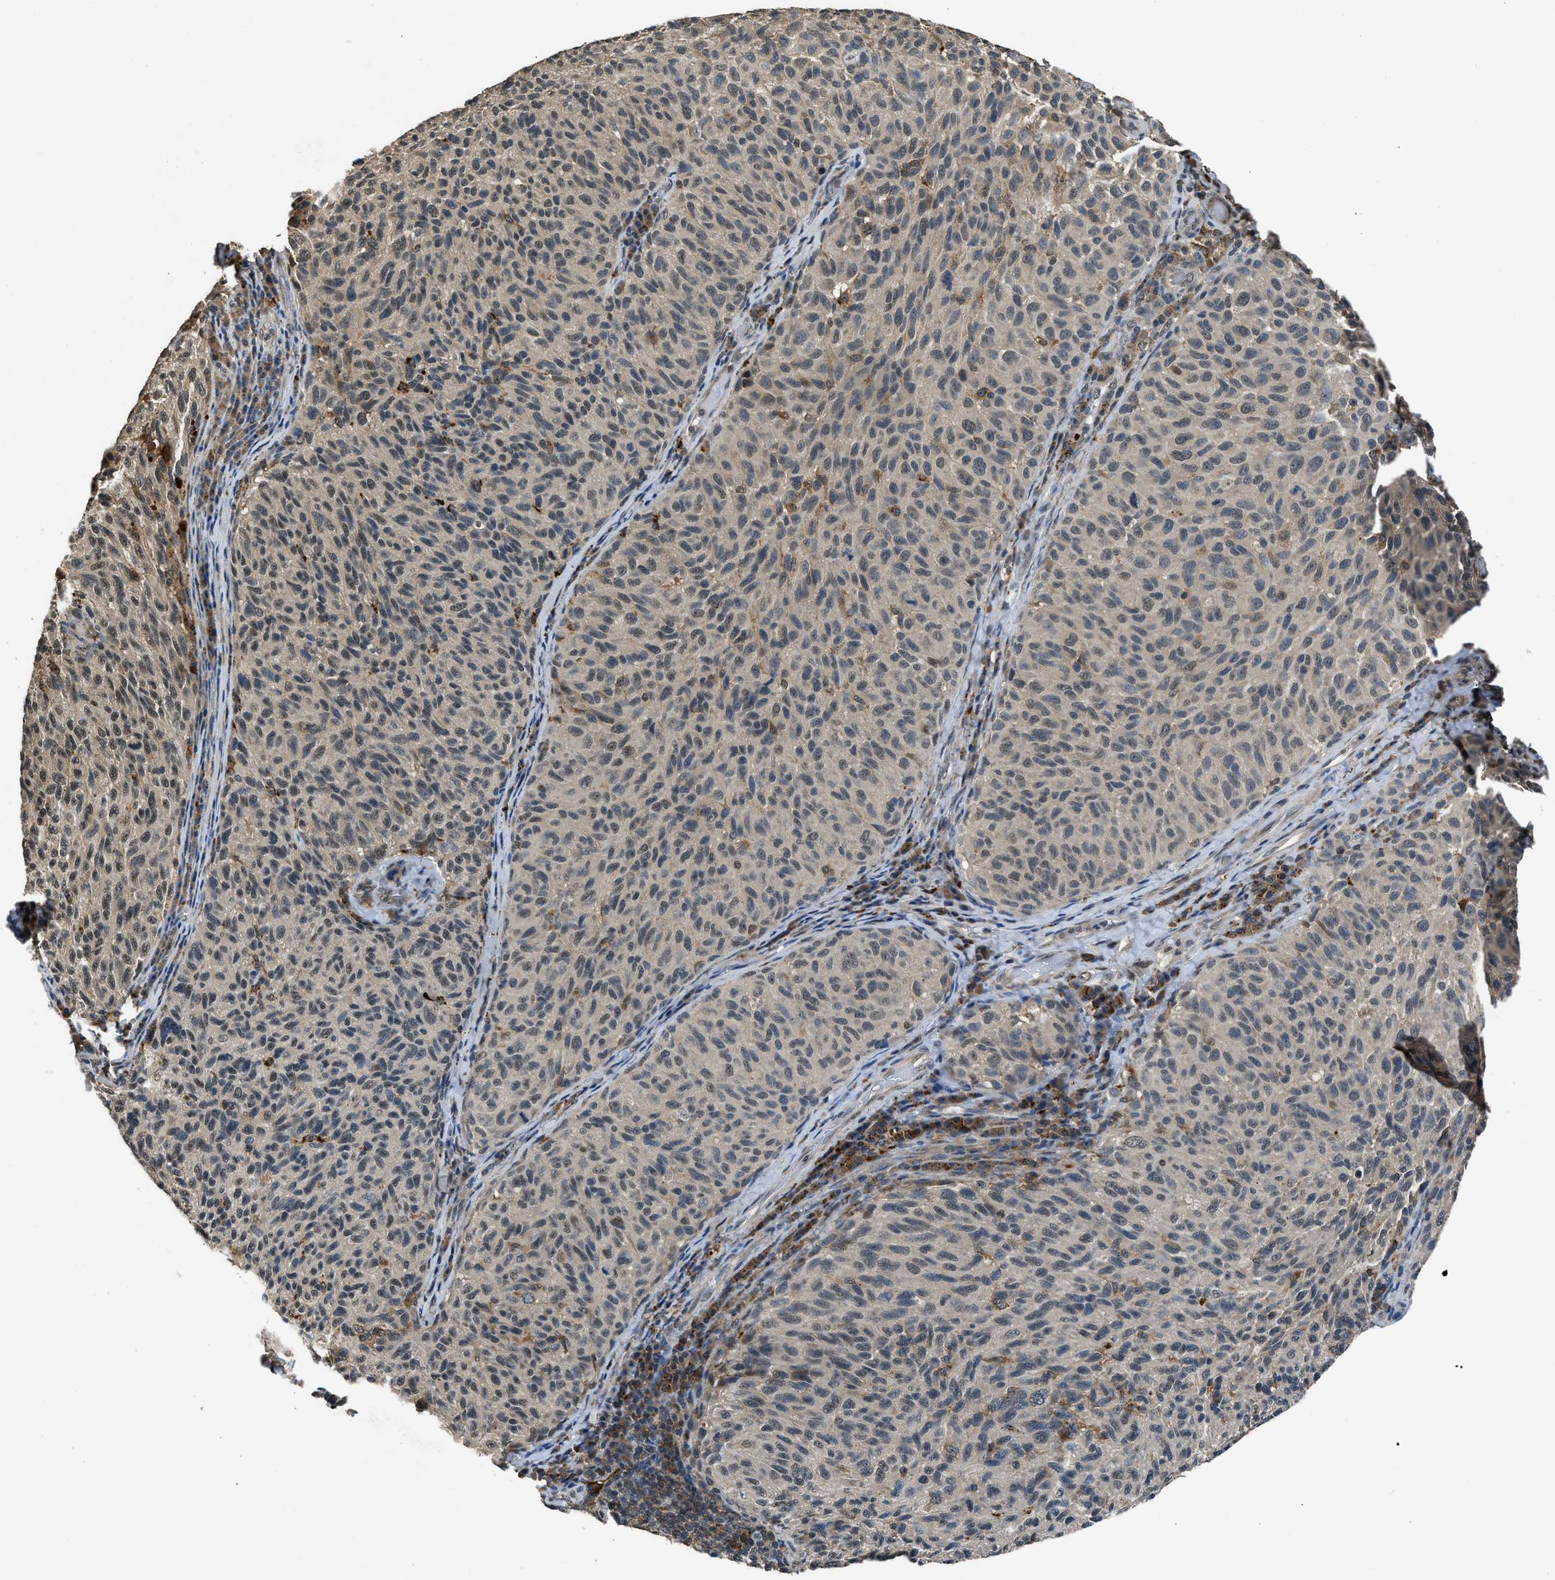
{"staining": {"intensity": "moderate", "quantity": "<25%", "location": "cytoplasmic/membranous,nuclear"}, "tissue": "melanoma", "cell_type": "Tumor cells", "image_type": "cancer", "snomed": [{"axis": "morphology", "description": "Malignant melanoma, NOS"}, {"axis": "topography", "description": "Skin"}], "caption": "Immunohistochemical staining of malignant melanoma displays moderate cytoplasmic/membranous and nuclear protein positivity in approximately <25% of tumor cells. (DAB IHC, brown staining for protein, blue staining for nuclei).", "gene": "SLC15A4", "patient": {"sex": "female", "age": 73}}